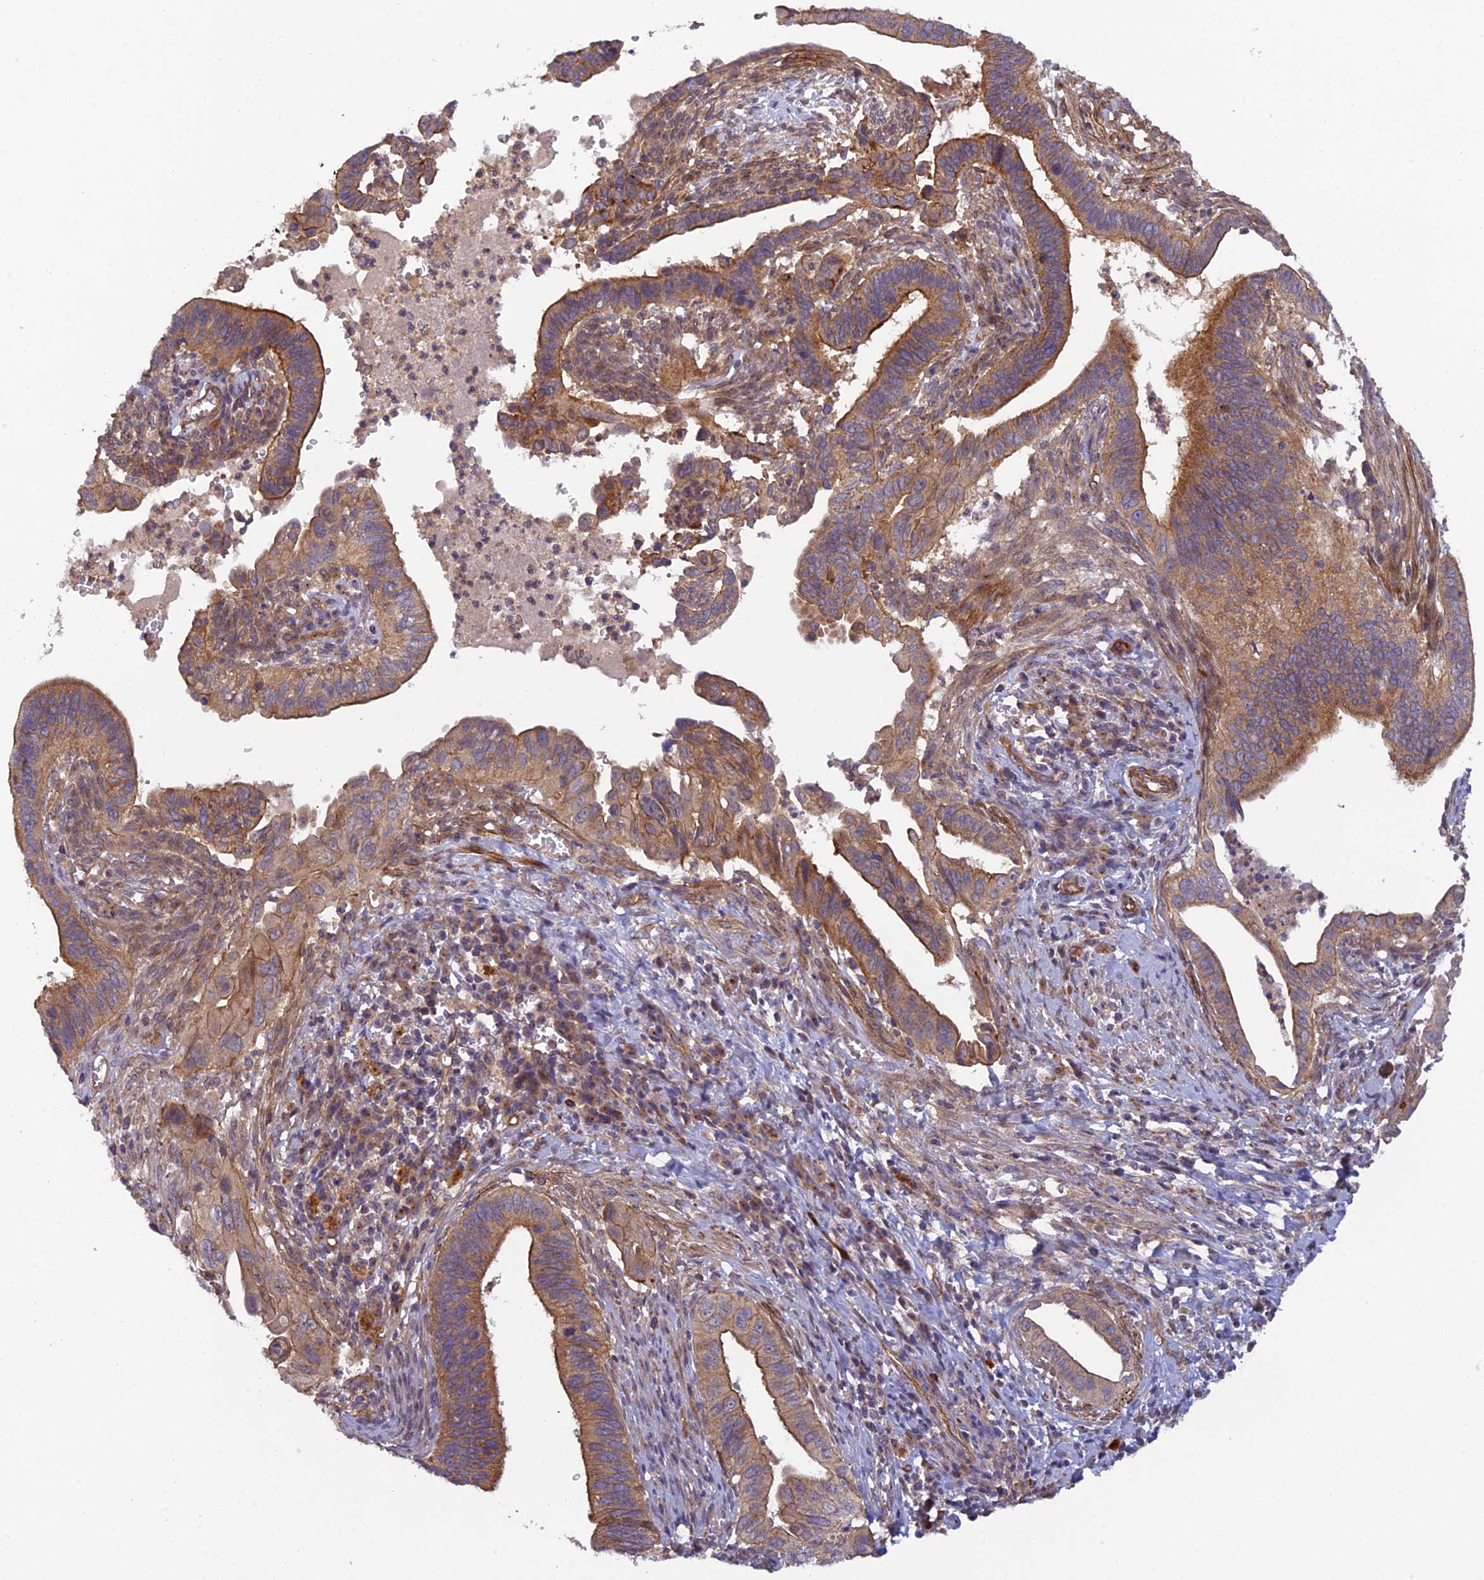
{"staining": {"intensity": "moderate", "quantity": ">75%", "location": "cytoplasmic/membranous"}, "tissue": "cervical cancer", "cell_type": "Tumor cells", "image_type": "cancer", "snomed": [{"axis": "morphology", "description": "Adenocarcinoma, NOS"}, {"axis": "topography", "description": "Cervix"}], "caption": "This micrograph displays immunohistochemistry staining of cervical cancer, with medium moderate cytoplasmic/membranous expression in about >75% of tumor cells.", "gene": "ADAMTS15", "patient": {"sex": "female", "age": 42}}